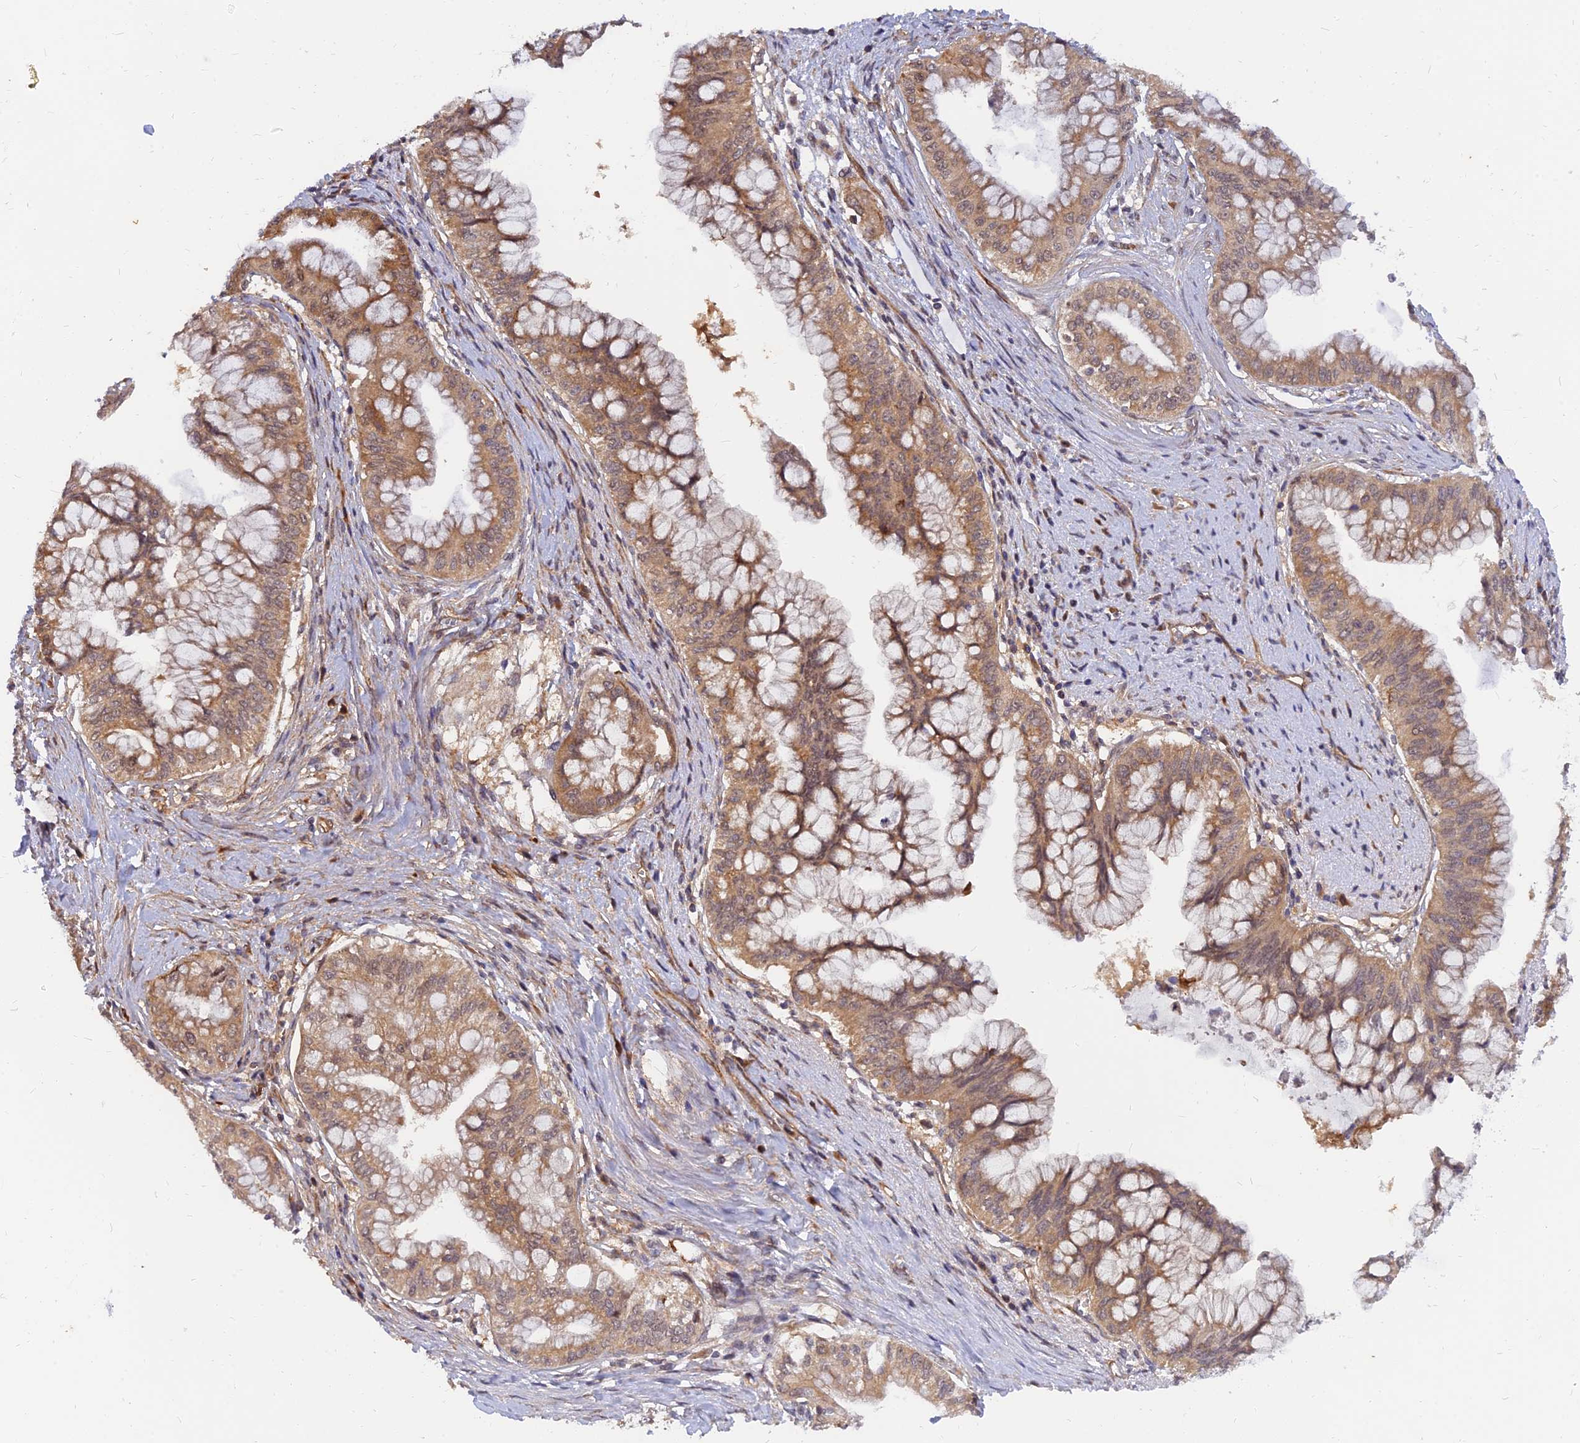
{"staining": {"intensity": "moderate", "quantity": ">75%", "location": "cytoplasmic/membranous"}, "tissue": "pancreatic cancer", "cell_type": "Tumor cells", "image_type": "cancer", "snomed": [{"axis": "morphology", "description": "Adenocarcinoma, NOS"}, {"axis": "topography", "description": "Pancreas"}], "caption": "This micrograph reveals IHC staining of pancreatic cancer (adenocarcinoma), with medium moderate cytoplasmic/membranous staining in about >75% of tumor cells.", "gene": "WDR41", "patient": {"sex": "male", "age": 46}}